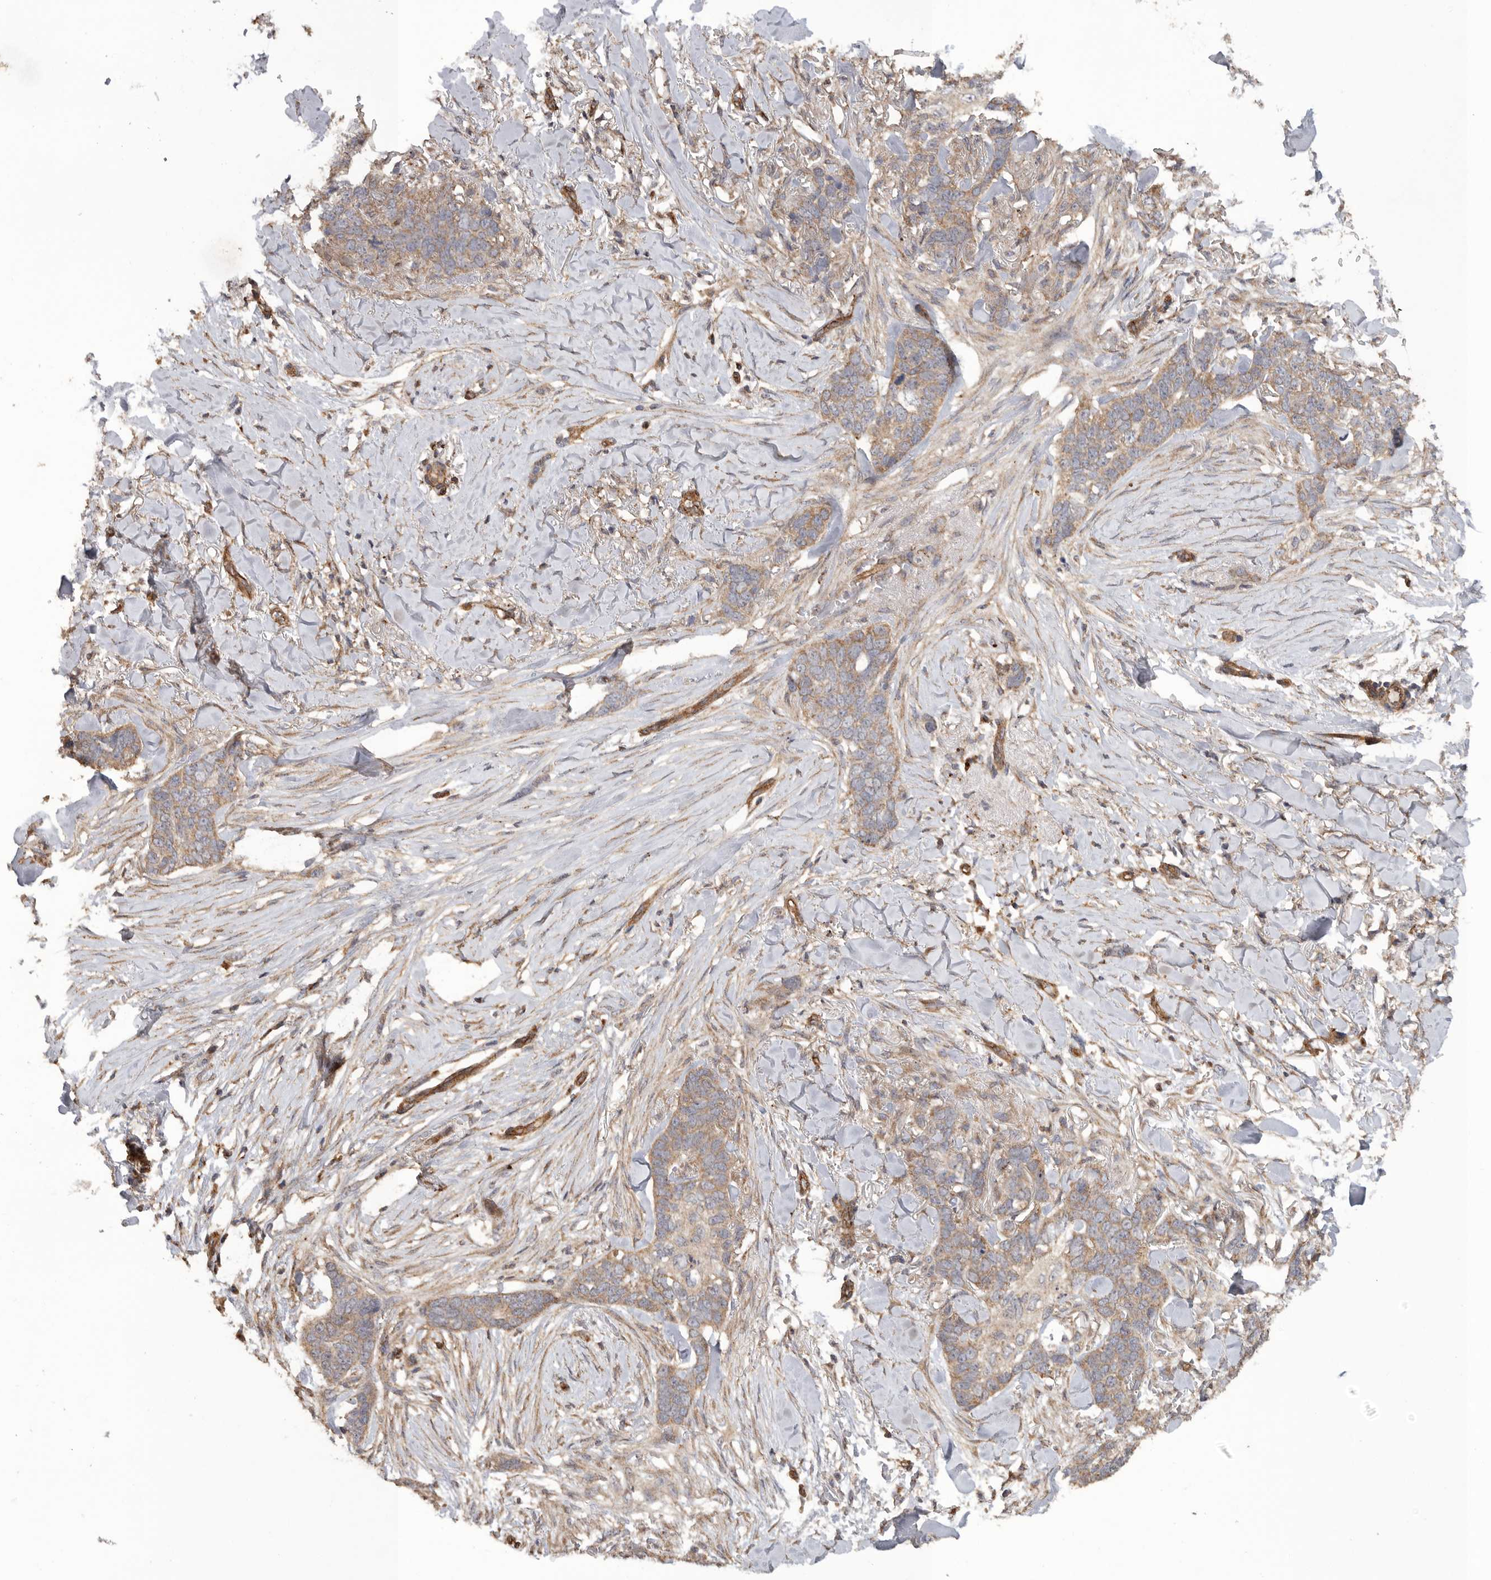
{"staining": {"intensity": "moderate", "quantity": ">75%", "location": "cytoplasmic/membranous"}, "tissue": "skin cancer", "cell_type": "Tumor cells", "image_type": "cancer", "snomed": [{"axis": "morphology", "description": "Normal tissue, NOS"}, {"axis": "morphology", "description": "Basal cell carcinoma"}, {"axis": "topography", "description": "Skin"}], "caption": "Moderate cytoplasmic/membranous expression is present in about >75% of tumor cells in skin basal cell carcinoma. (Stains: DAB in brown, nuclei in blue, Microscopy: brightfield microscopy at high magnification).", "gene": "PODXL2", "patient": {"sex": "male", "age": 77}}